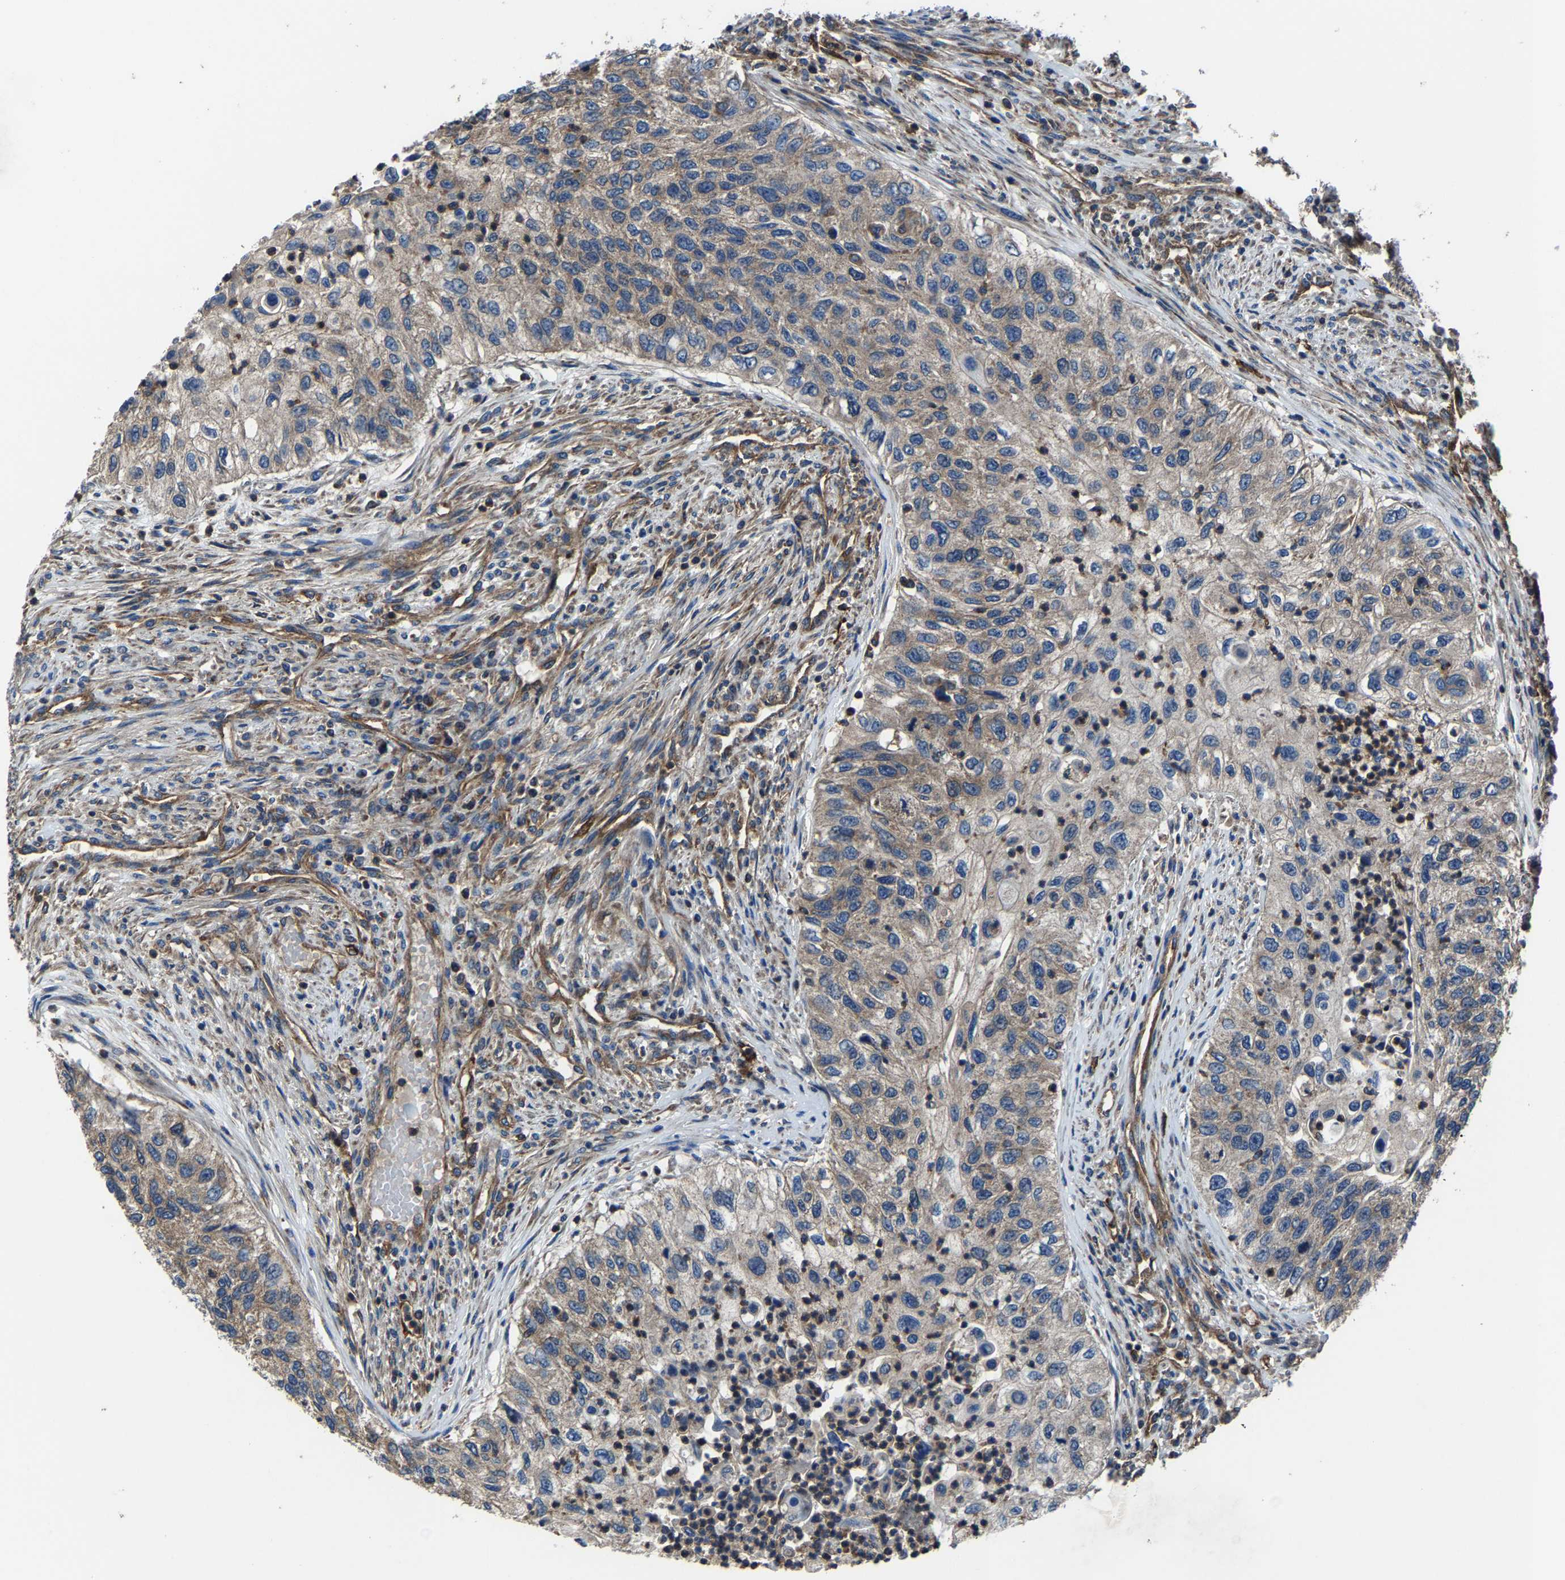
{"staining": {"intensity": "moderate", "quantity": ">75%", "location": "cytoplasmic/membranous"}, "tissue": "urothelial cancer", "cell_type": "Tumor cells", "image_type": "cancer", "snomed": [{"axis": "morphology", "description": "Urothelial carcinoma, High grade"}, {"axis": "topography", "description": "Urinary bladder"}], "caption": "High-grade urothelial carcinoma stained with a protein marker demonstrates moderate staining in tumor cells.", "gene": "KIAA1958", "patient": {"sex": "female", "age": 60}}